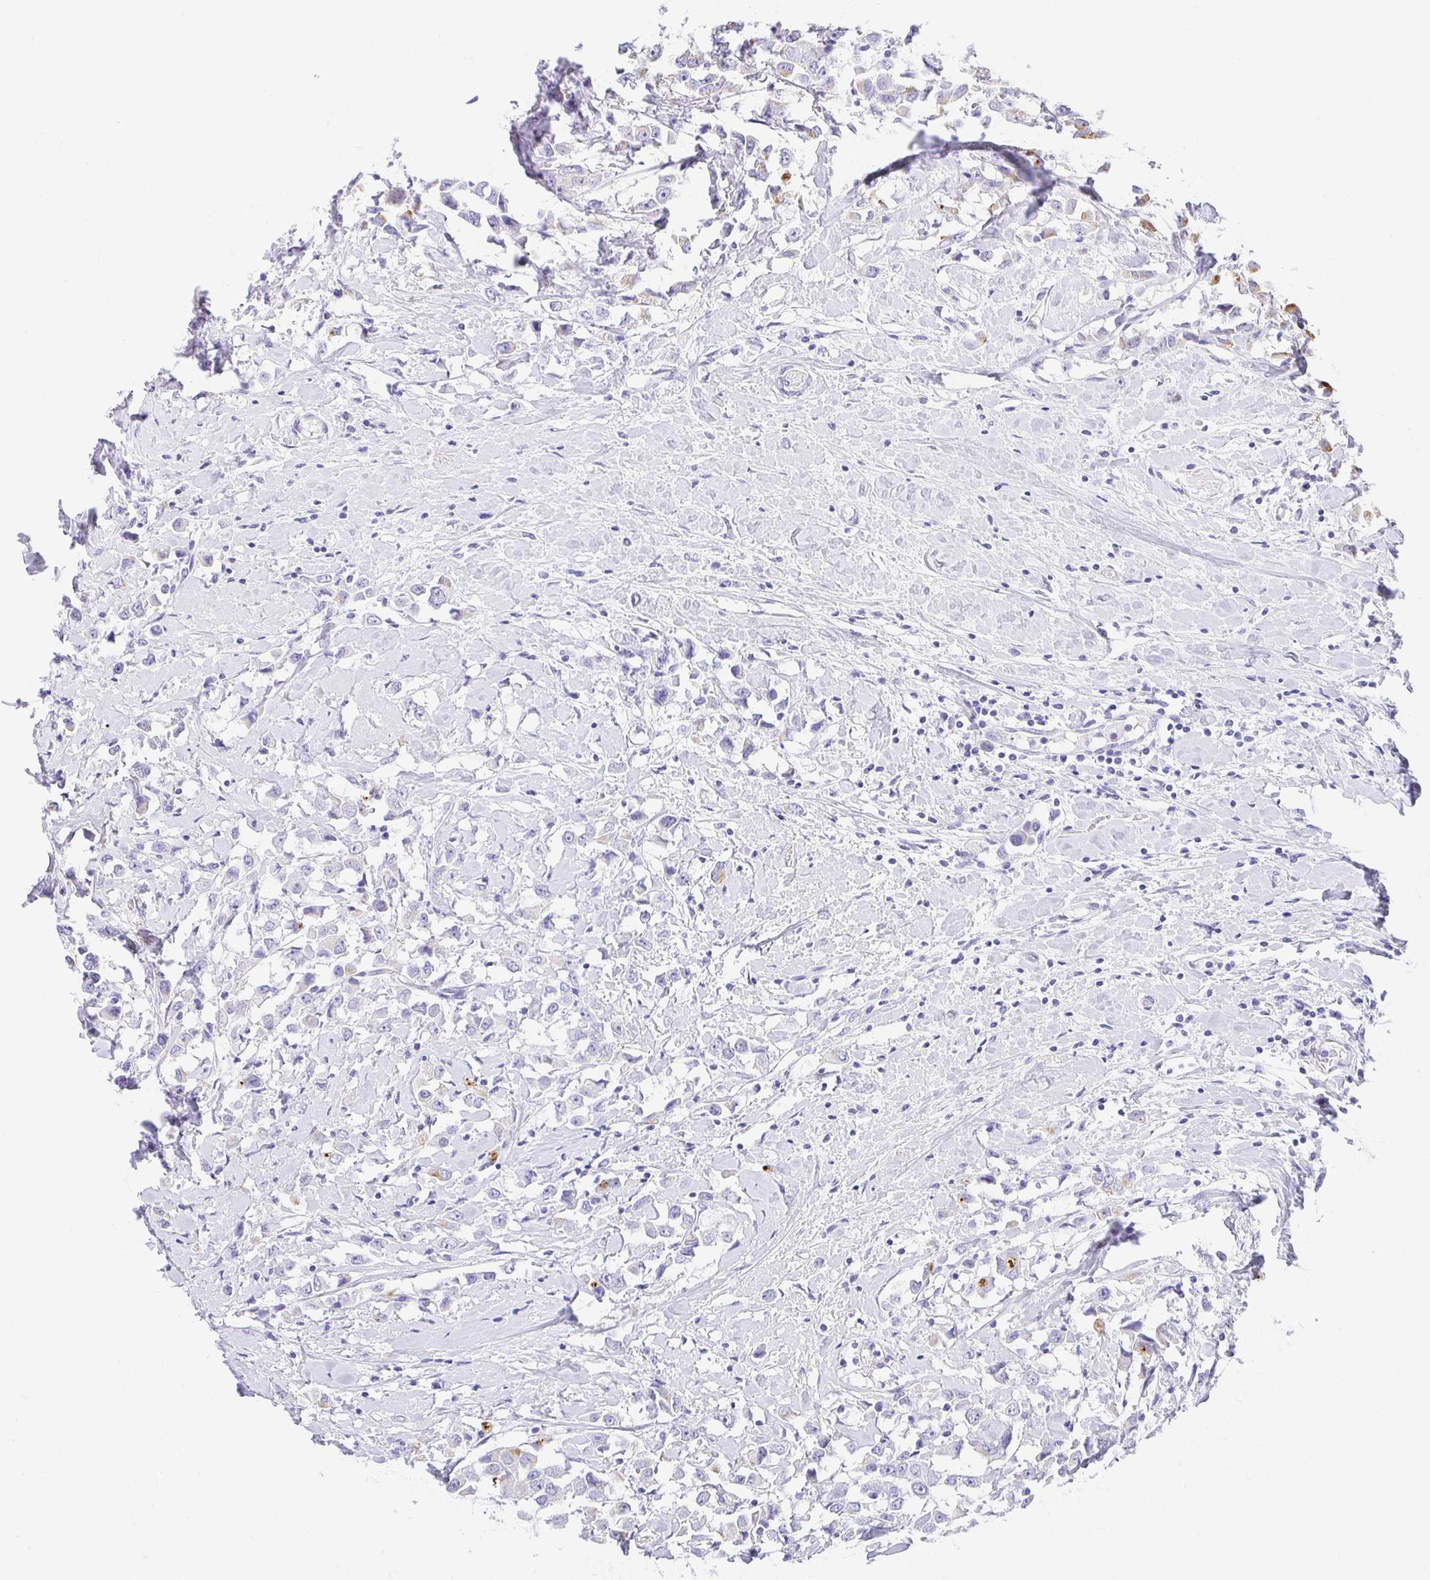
{"staining": {"intensity": "negative", "quantity": "none", "location": "none"}, "tissue": "breast cancer", "cell_type": "Tumor cells", "image_type": "cancer", "snomed": [{"axis": "morphology", "description": "Duct carcinoma"}, {"axis": "topography", "description": "Breast"}], "caption": "Breast infiltrating ductal carcinoma was stained to show a protein in brown. There is no significant staining in tumor cells.", "gene": "CHAT", "patient": {"sex": "female", "age": 61}}